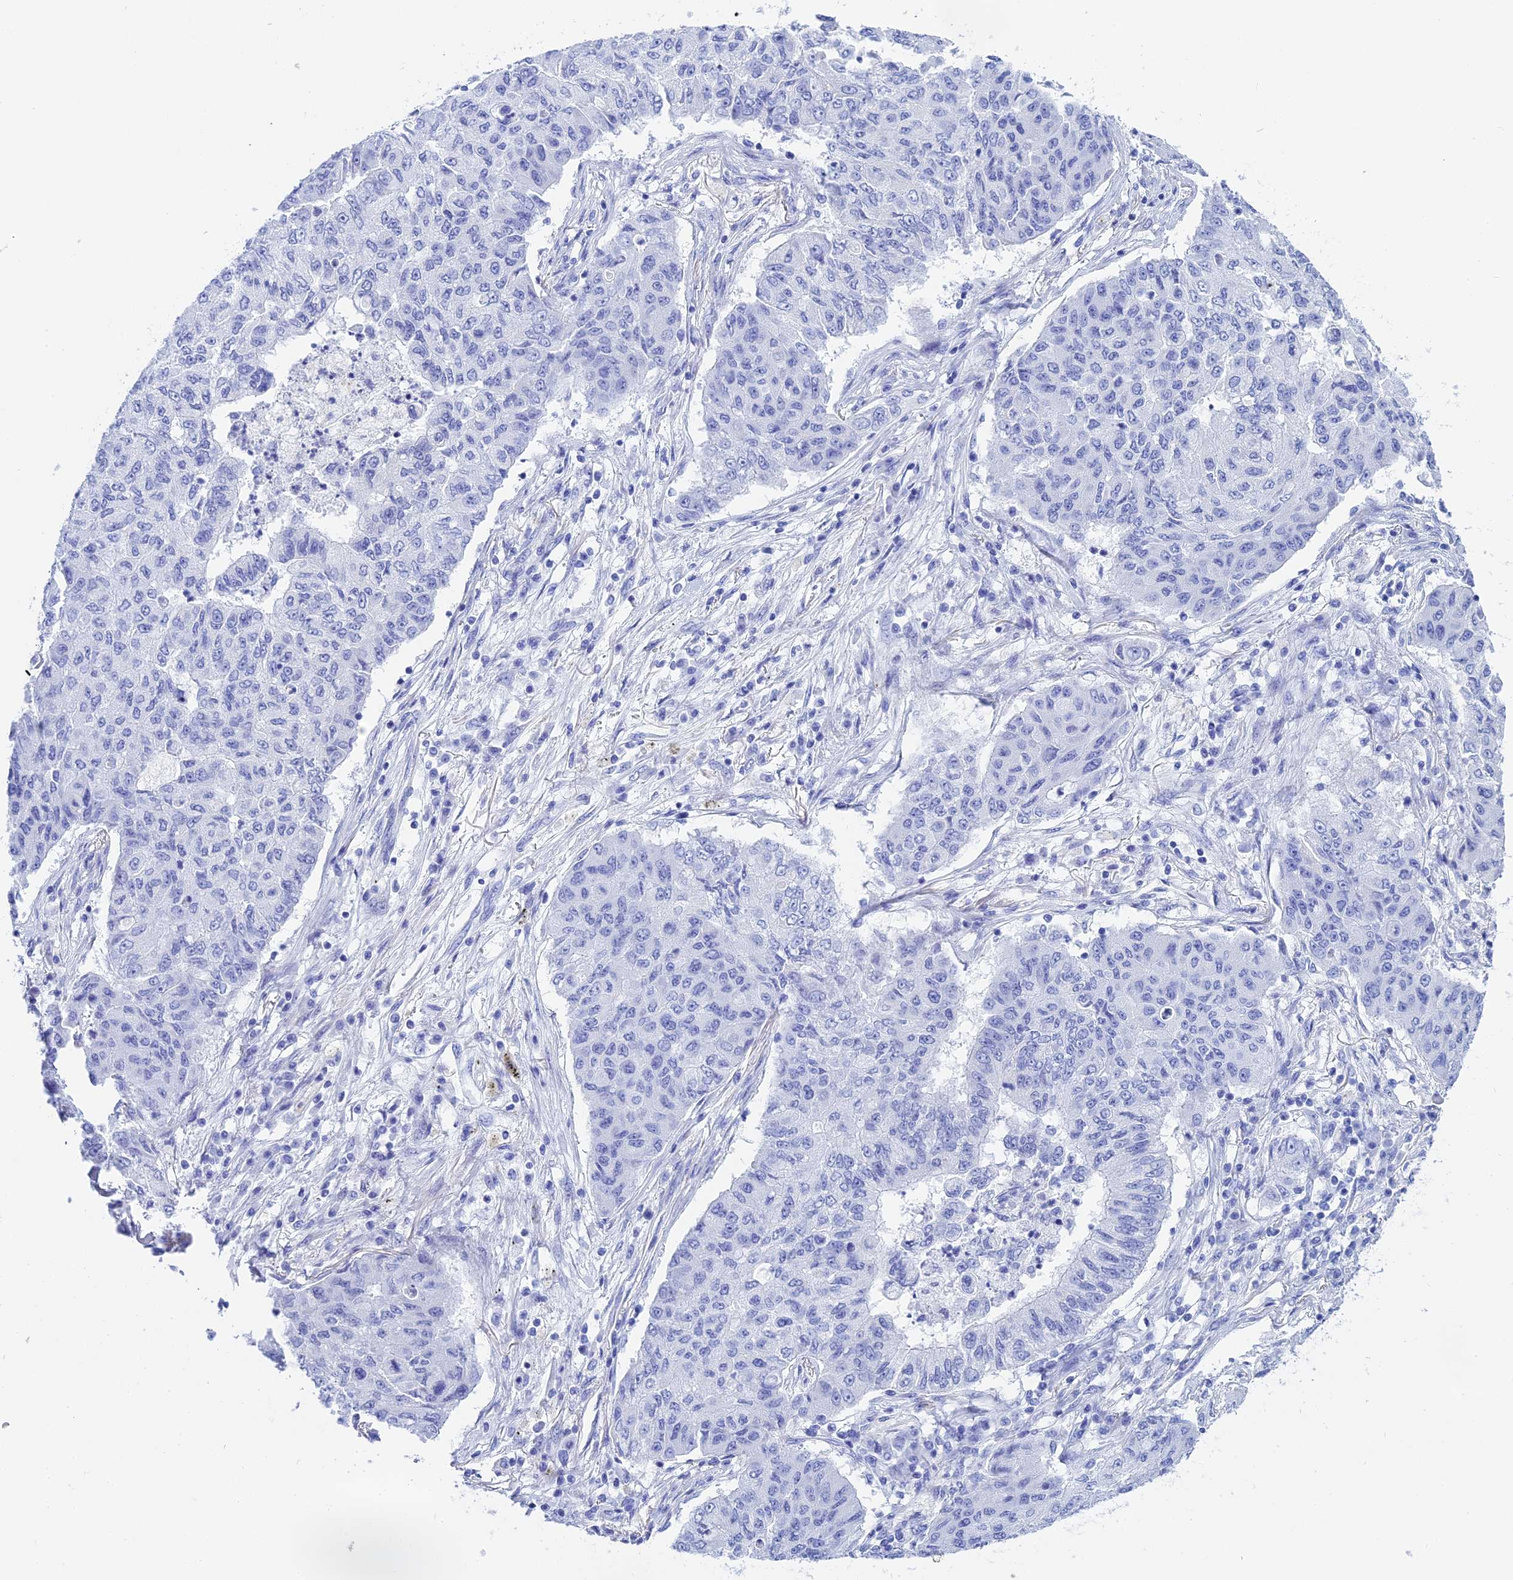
{"staining": {"intensity": "negative", "quantity": "none", "location": "none"}, "tissue": "lung cancer", "cell_type": "Tumor cells", "image_type": "cancer", "snomed": [{"axis": "morphology", "description": "Squamous cell carcinoma, NOS"}, {"axis": "topography", "description": "Lung"}], "caption": "High magnification brightfield microscopy of squamous cell carcinoma (lung) stained with DAB (brown) and counterstained with hematoxylin (blue): tumor cells show no significant staining. Nuclei are stained in blue.", "gene": "TEX101", "patient": {"sex": "male", "age": 74}}